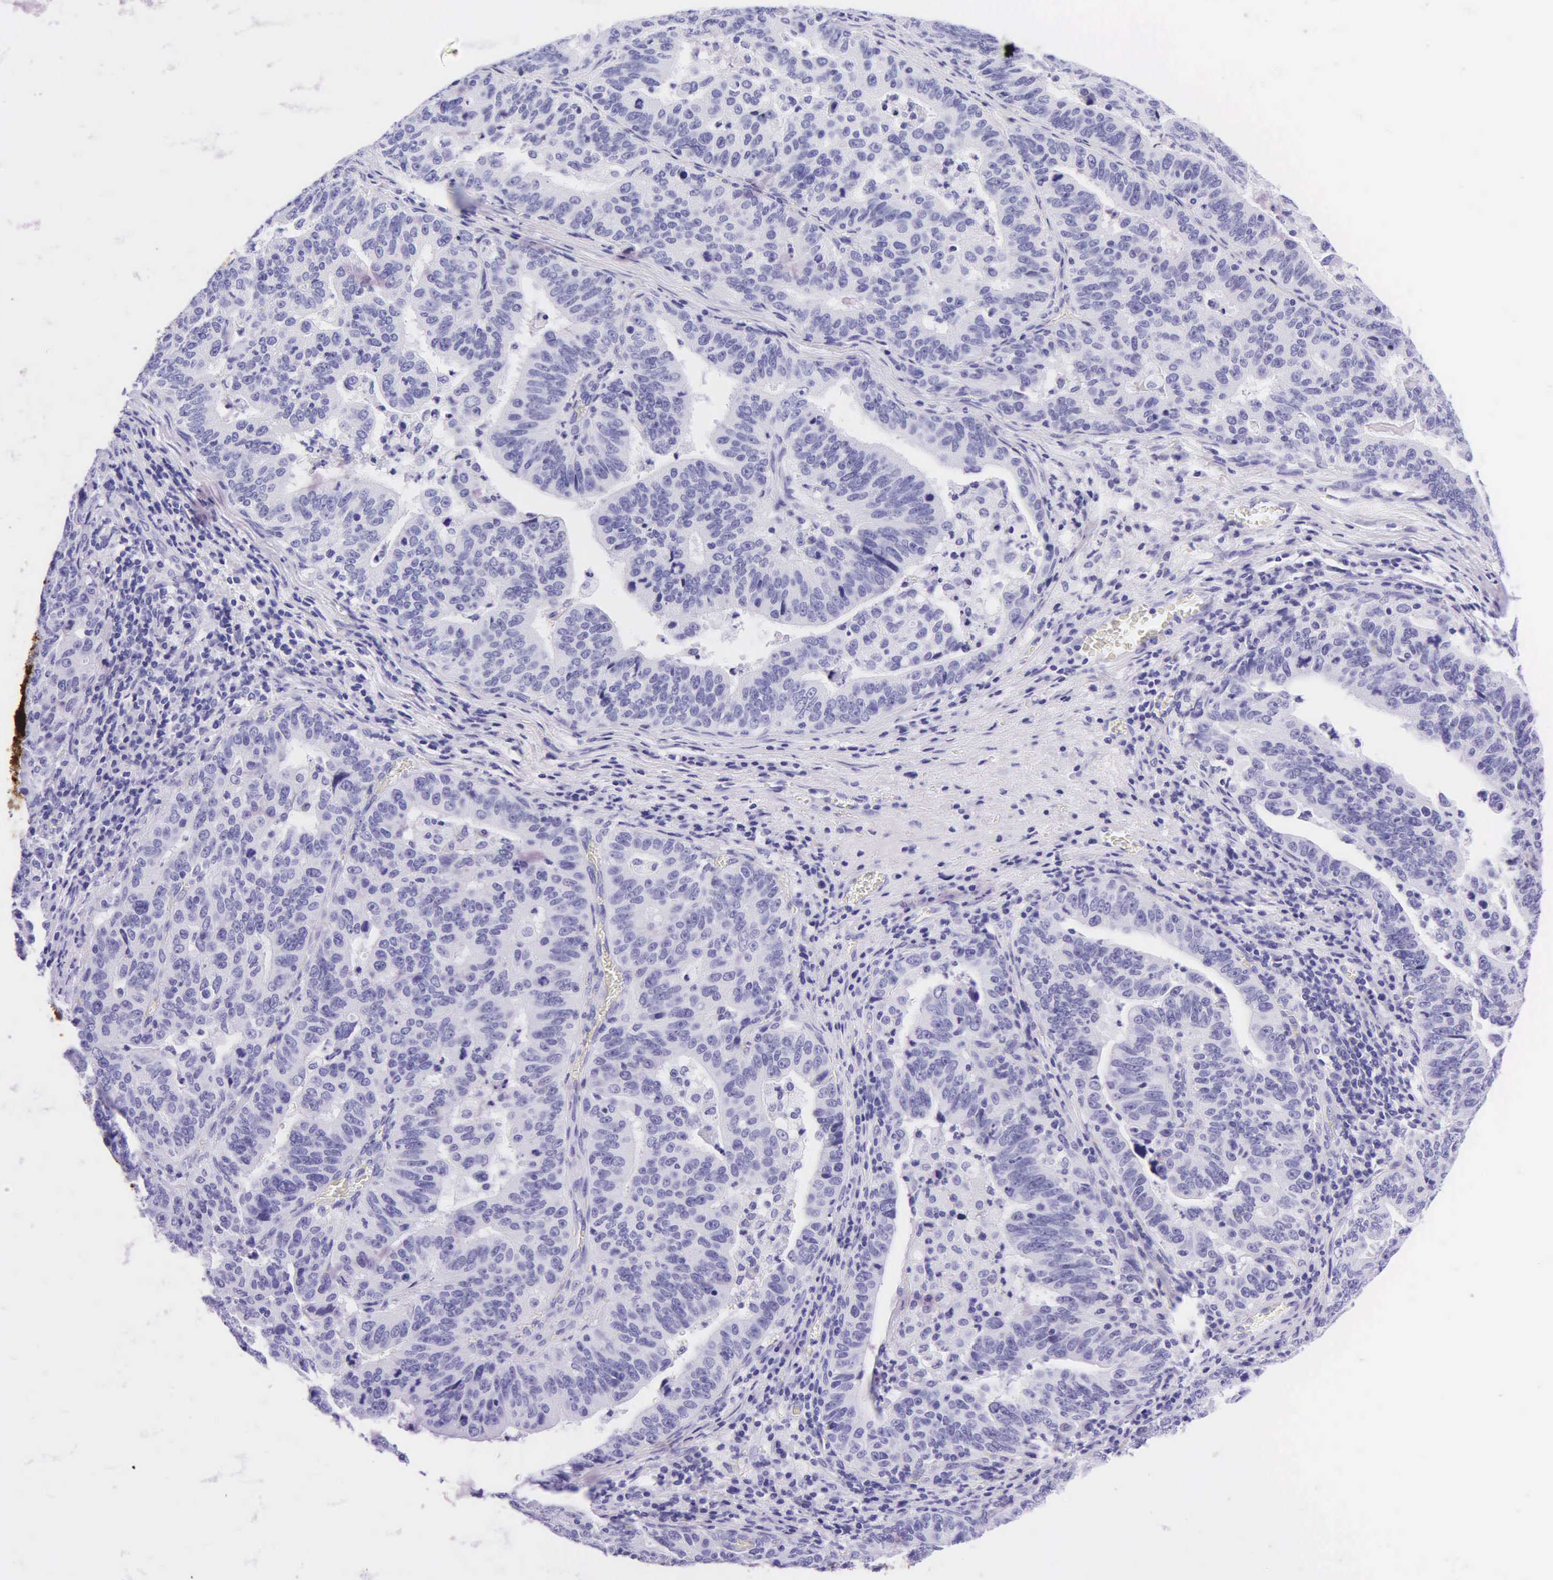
{"staining": {"intensity": "negative", "quantity": "none", "location": "none"}, "tissue": "stomach cancer", "cell_type": "Tumor cells", "image_type": "cancer", "snomed": [{"axis": "morphology", "description": "Adenocarcinoma, NOS"}, {"axis": "topography", "description": "Stomach, upper"}], "caption": "There is no significant positivity in tumor cells of stomach adenocarcinoma.", "gene": "DES", "patient": {"sex": "female", "age": 50}}